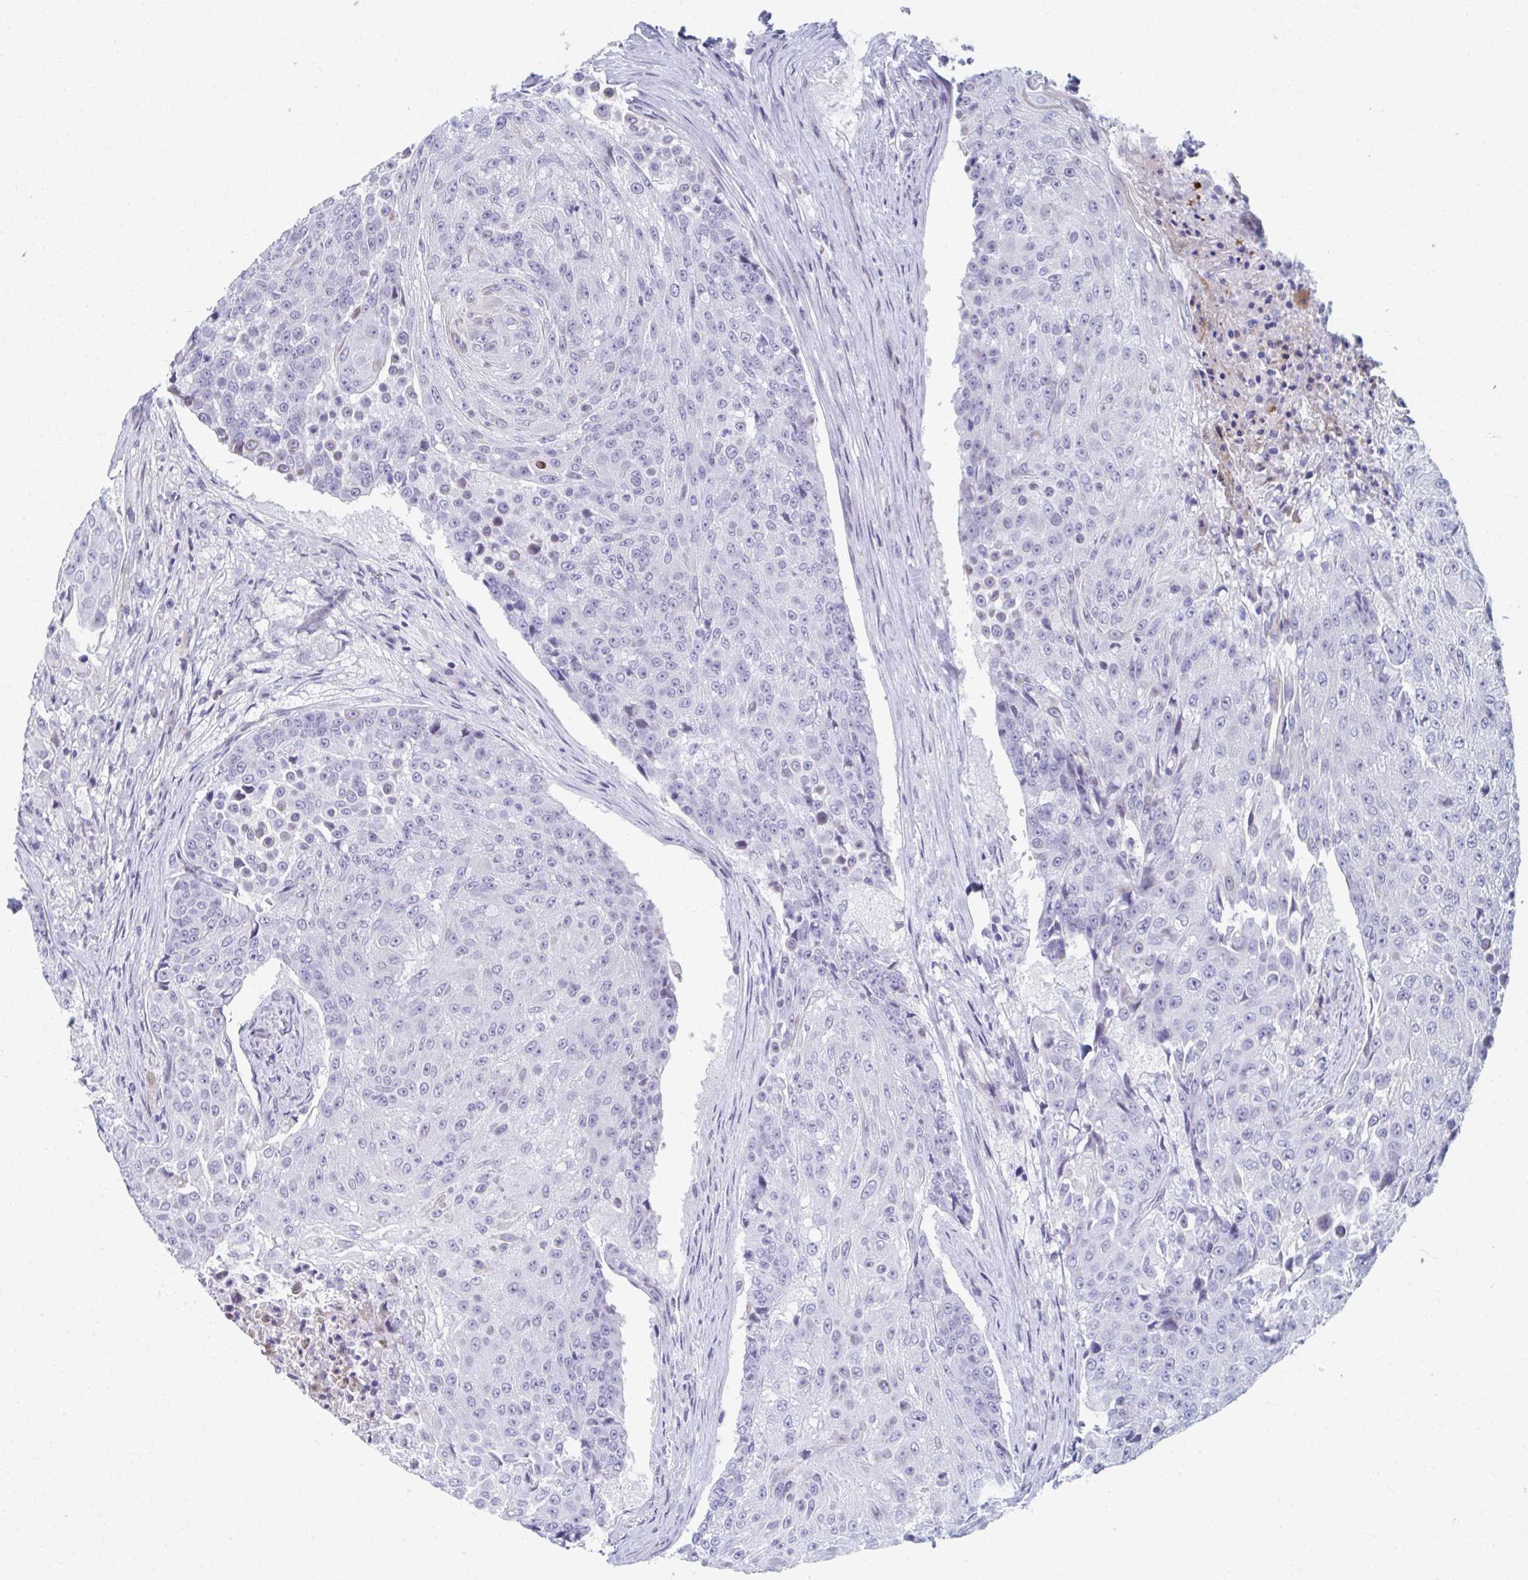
{"staining": {"intensity": "negative", "quantity": "none", "location": "none"}, "tissue": "urothelial cancer", "cell_type": "Tumor cells", "image_type": "cancer", "snomed": [{"axis": "morphology", "description": "Urothelial carcinoma, High grade"}, {"axis": "topography", "description": "Urinary bladder"}], "caption": "High-grade urothelial carcinoma was stained to show a protein in brown. There is no significant staining in tumor cells. Brightfield microscopy of IHC stained with DAB (3,3'-diaminobenzidine) (brown) and hematoxylin (blue), captured at high magnification.", "gene": "ABHD16B", "patient": {"sex": "female", "age": 63}}